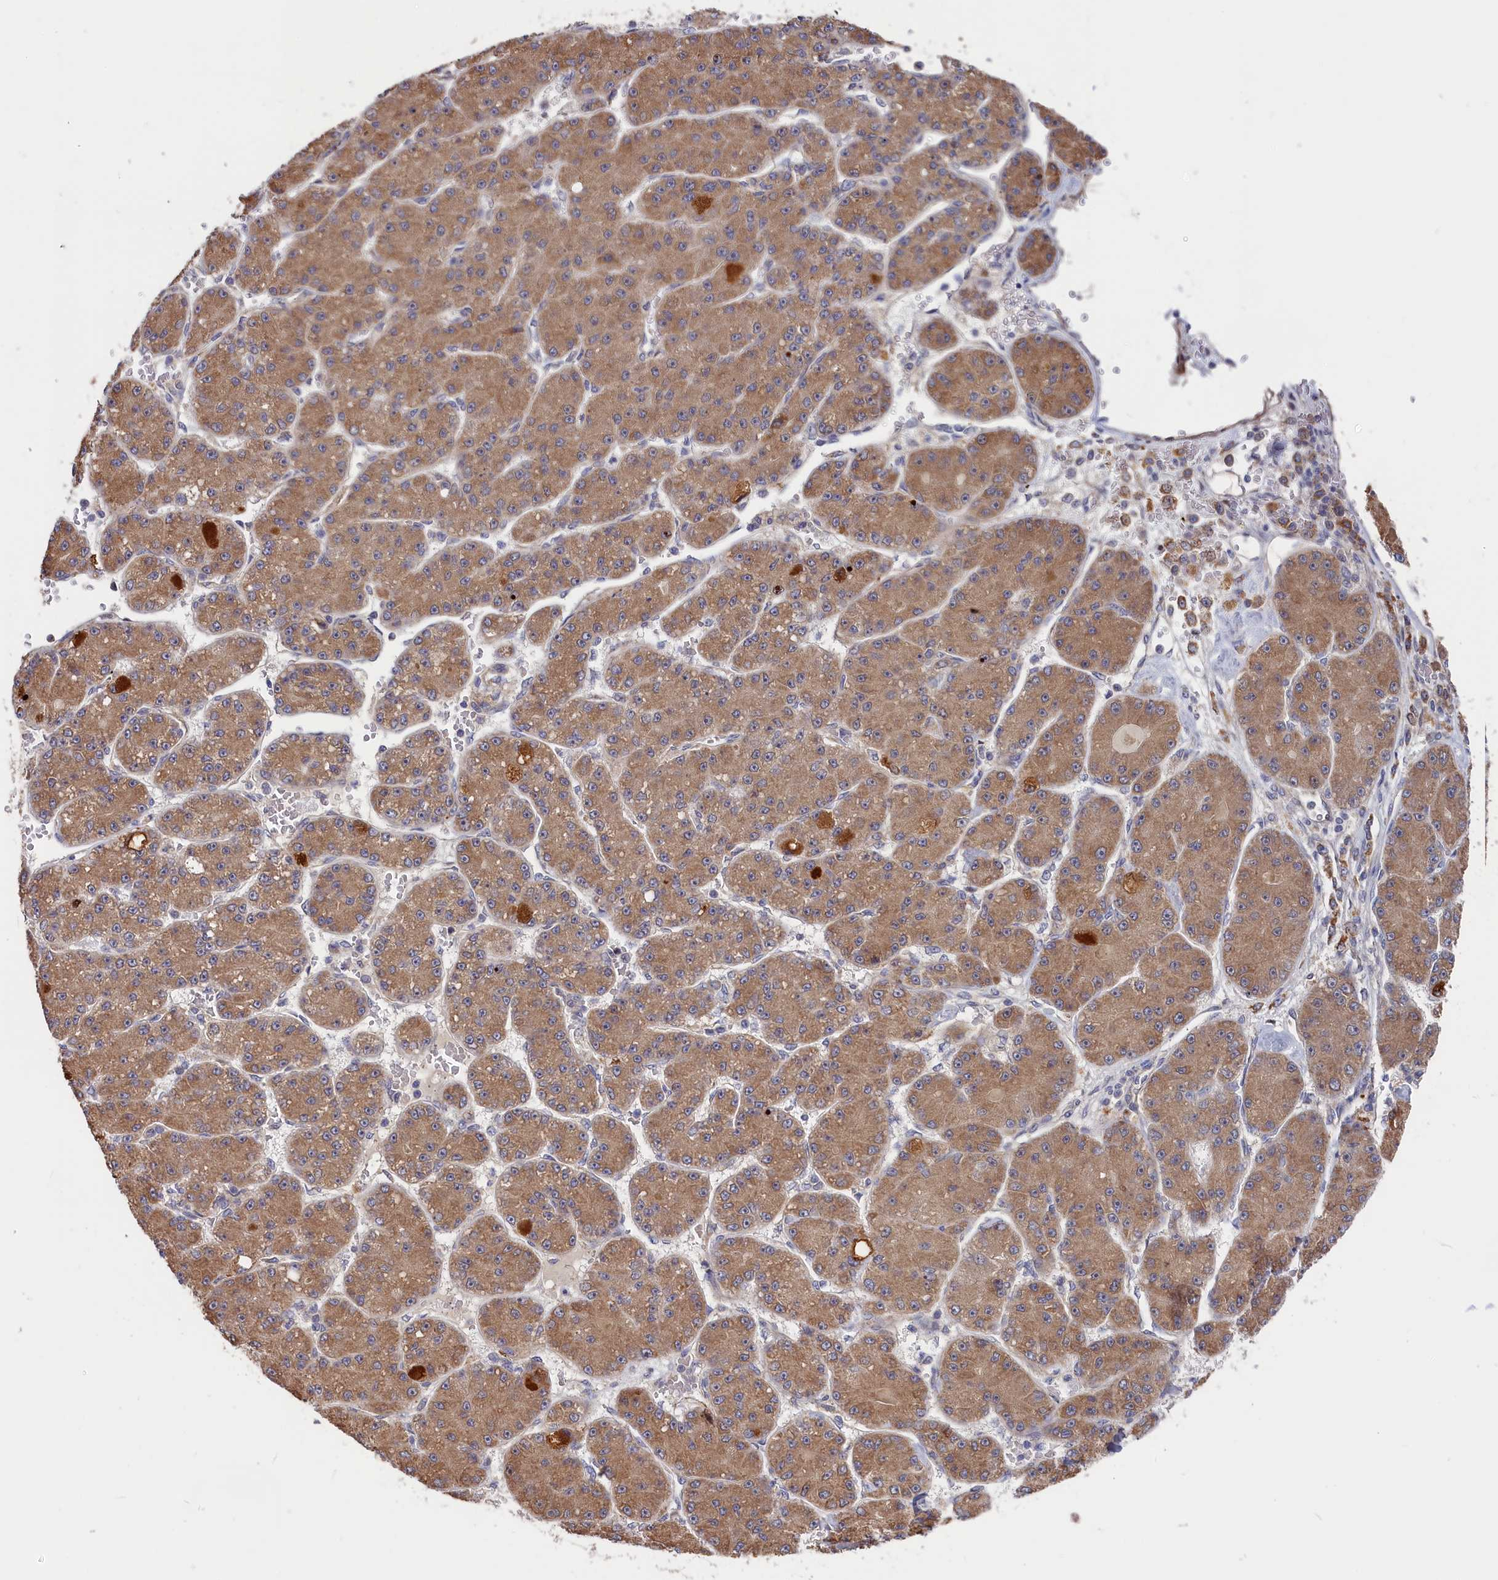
{"staining": {"intensity": "moderate", "quantity": ">75%", "location": "cytoplasmic/membranous"}, "tissue": "liver cancer", "cell_type": "Tumor cells", "image_type": "cancer", "snomed": [{"axis": "morphology", "description": "Carcinoma, Hepatocellular, NOS"}, {"axis": "topography", "description": "Liver"}], "caption": "IHC staining of liver hepatocellular carcinoma, which displays medium levels of moderate cytoplasmic/membranous staining in approximately >75% of tumor cells indicating moderate cytoplasmic/membranous protein staining. The staining was performed using DAB (brown) for protein detection and nuclei were counterstained in hematoxylin (blue).", "gene": "CEP44", "patient": {"sex": "male", "age": 67}}